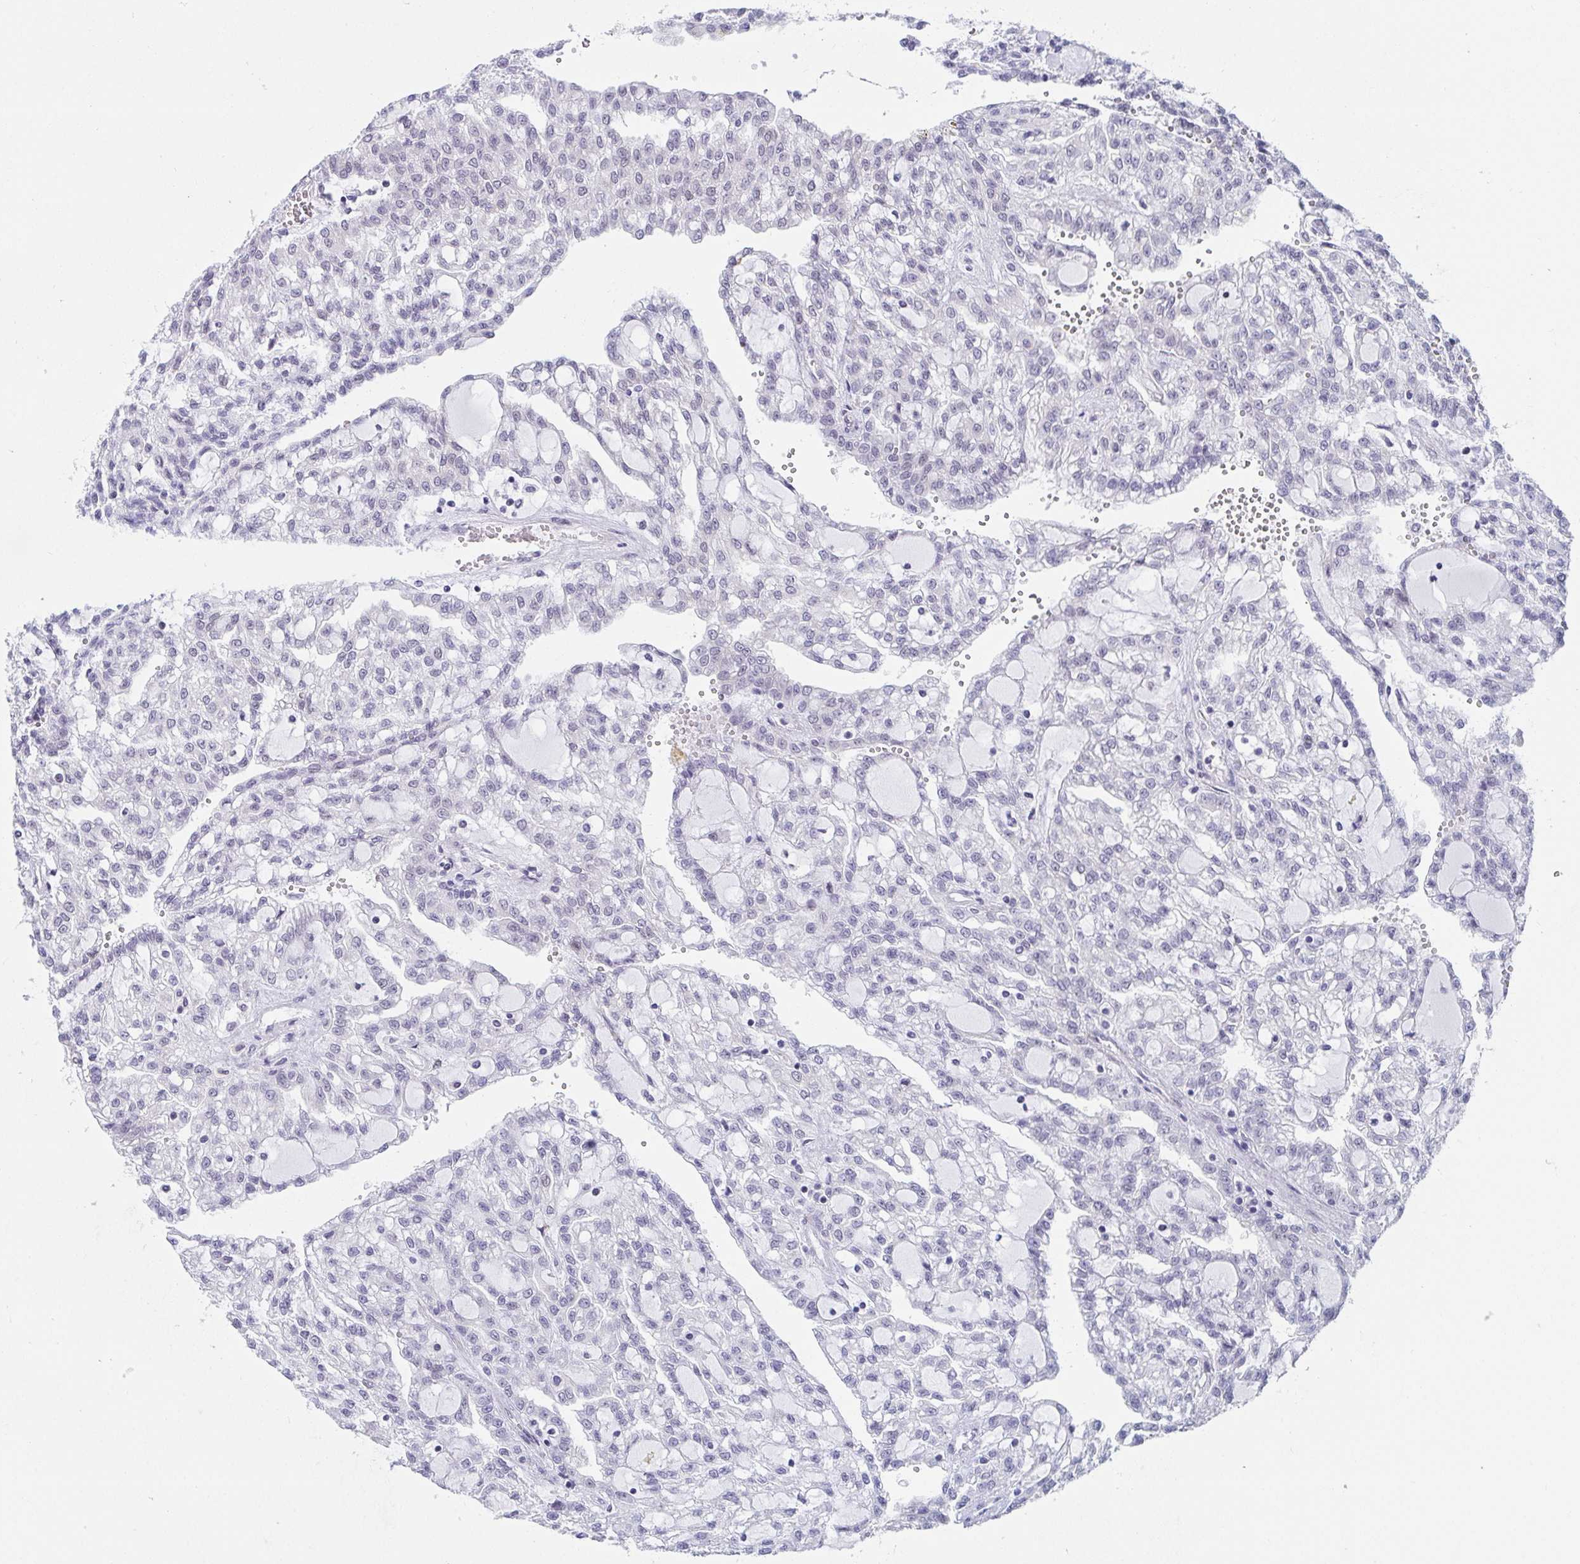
{"staining": {"intensity": "negative", "quantity": "none", "location": "none"}, "tissue": "renal cancer", "cell_type": "Tumor cells", "image_type": "cancer", "snomed": [{"axis": "morphology", "description": "Adenocarcinoma, NOS"}, {"axis": "topography", "description": "Kidney"}], "caption": "IHC of human renal cancer displays no expression in tumor cells.", "gene": "WDR72", "patient": {"sex": "male", "age": 63}}